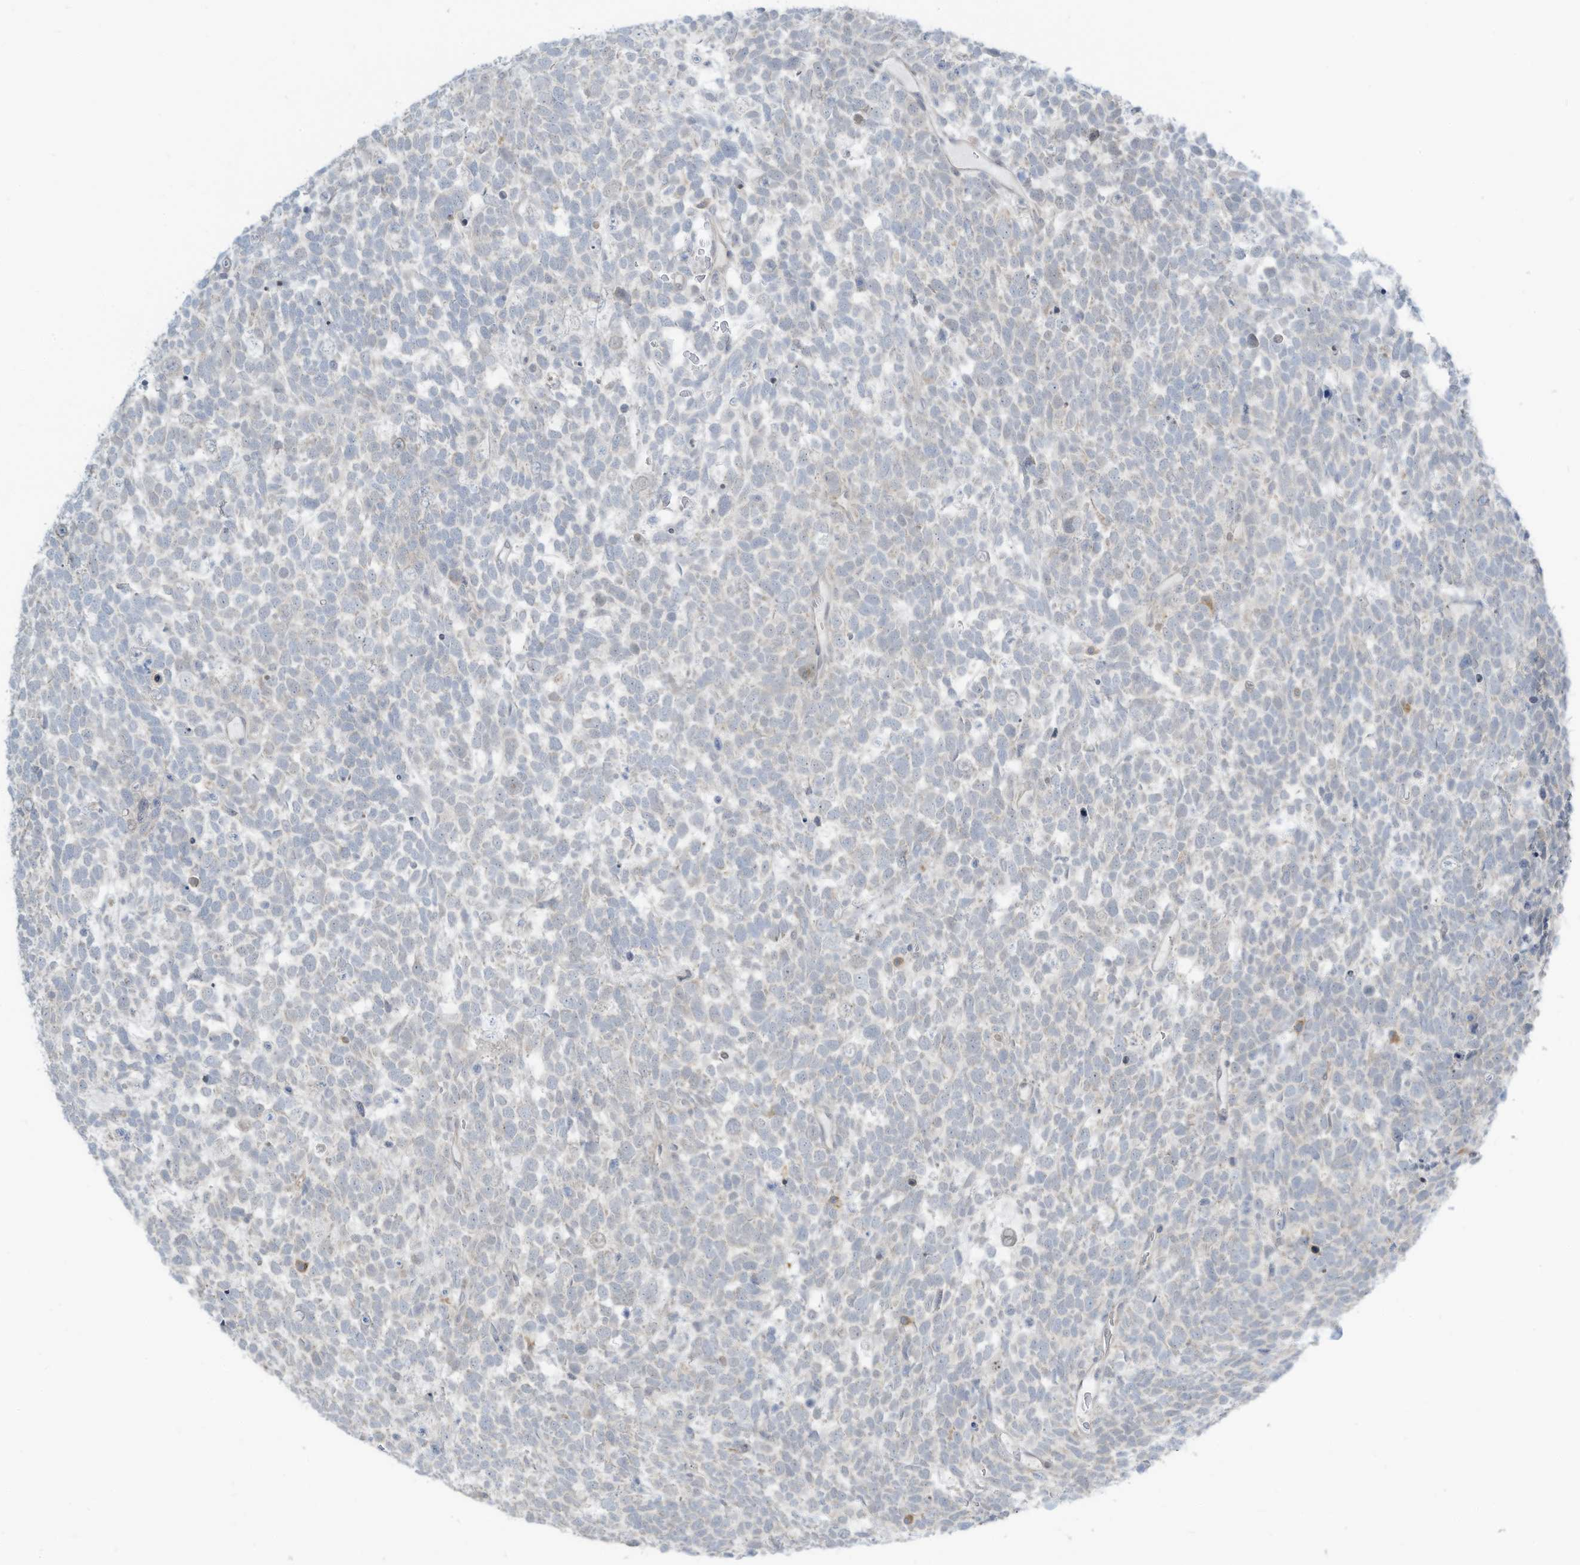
{"staining": {"intensity": "negative", "quantity": "none", "location": "none"}, "tissue": "urothelial cancer", "cell_type": "Tumor cells", "image_type": "cancer", "snomed": [{"axis": "morphology", "description": "Urothelial carcinoma, High grade"}, {"axis": "topography", "description": "Urinary bladder"}], "caption": "High-grade urothelial carcinoma was stained to show a protein in brown. There is no significant staining in tumor cells.", "gene": "DZIP3", "patient": {"sex": "female", "age": 82}}